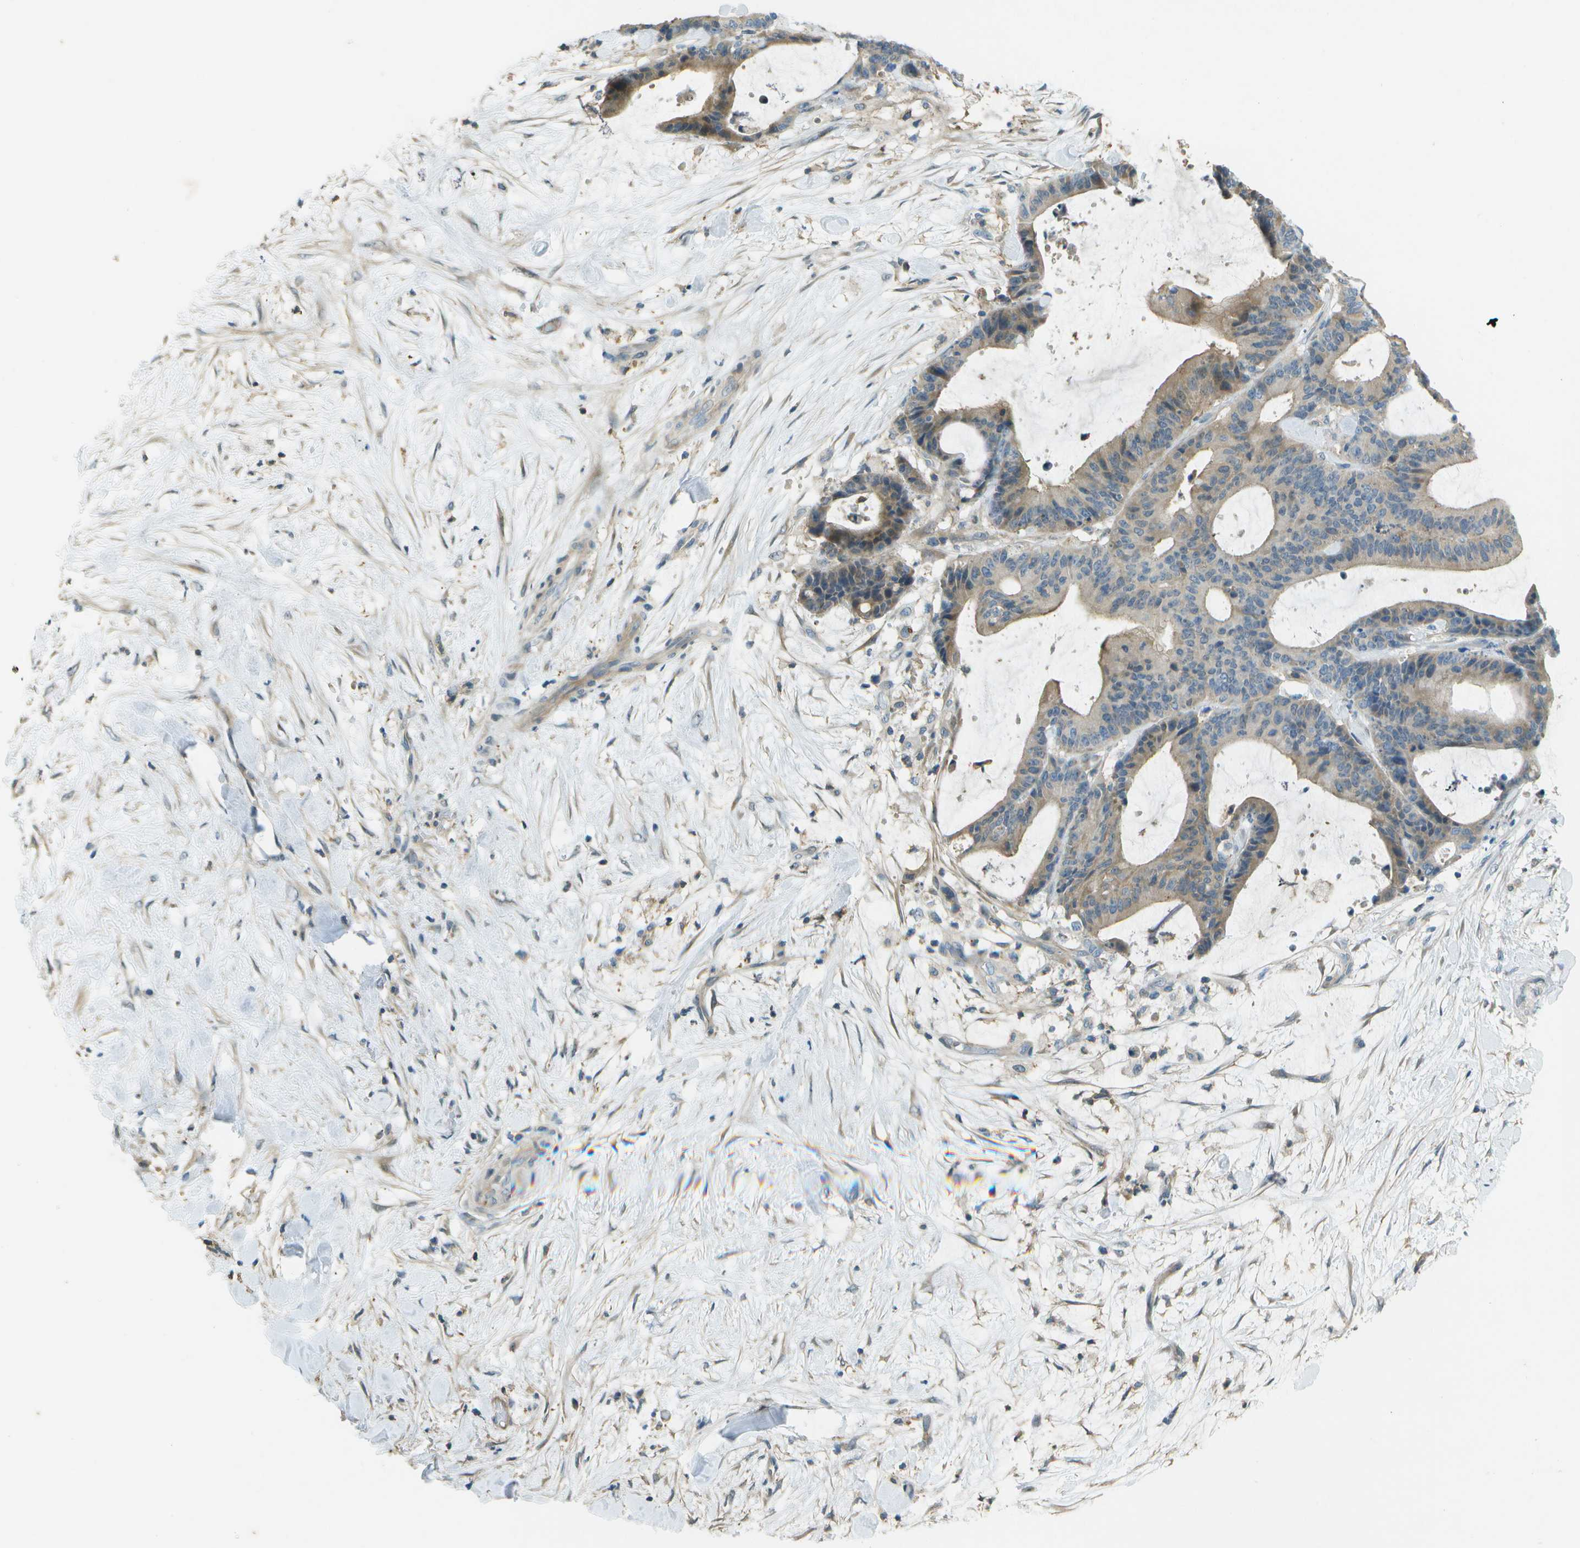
{"staining": {"intensity": "weak", "quantity": "25%-75%", "location": "cytoplasmic/membranous"}, "tissue": "liver cancer", "cell_type": "Tumor cells", "image_type": "cancer", "snomed": [{"axis": "morphology", "description": "Cholangiocarcinoma"}, {"axis": "topography", "description": "Liver"}], "caption": "Immunohistochemical staining of liver cholangiocarcinoma reveals weak cytoplasmic/membranous protein positivity in about 25%-75% of tumor cells.", "gene": "LRRC66", "patient": {"sex": "female", "age": 73}}